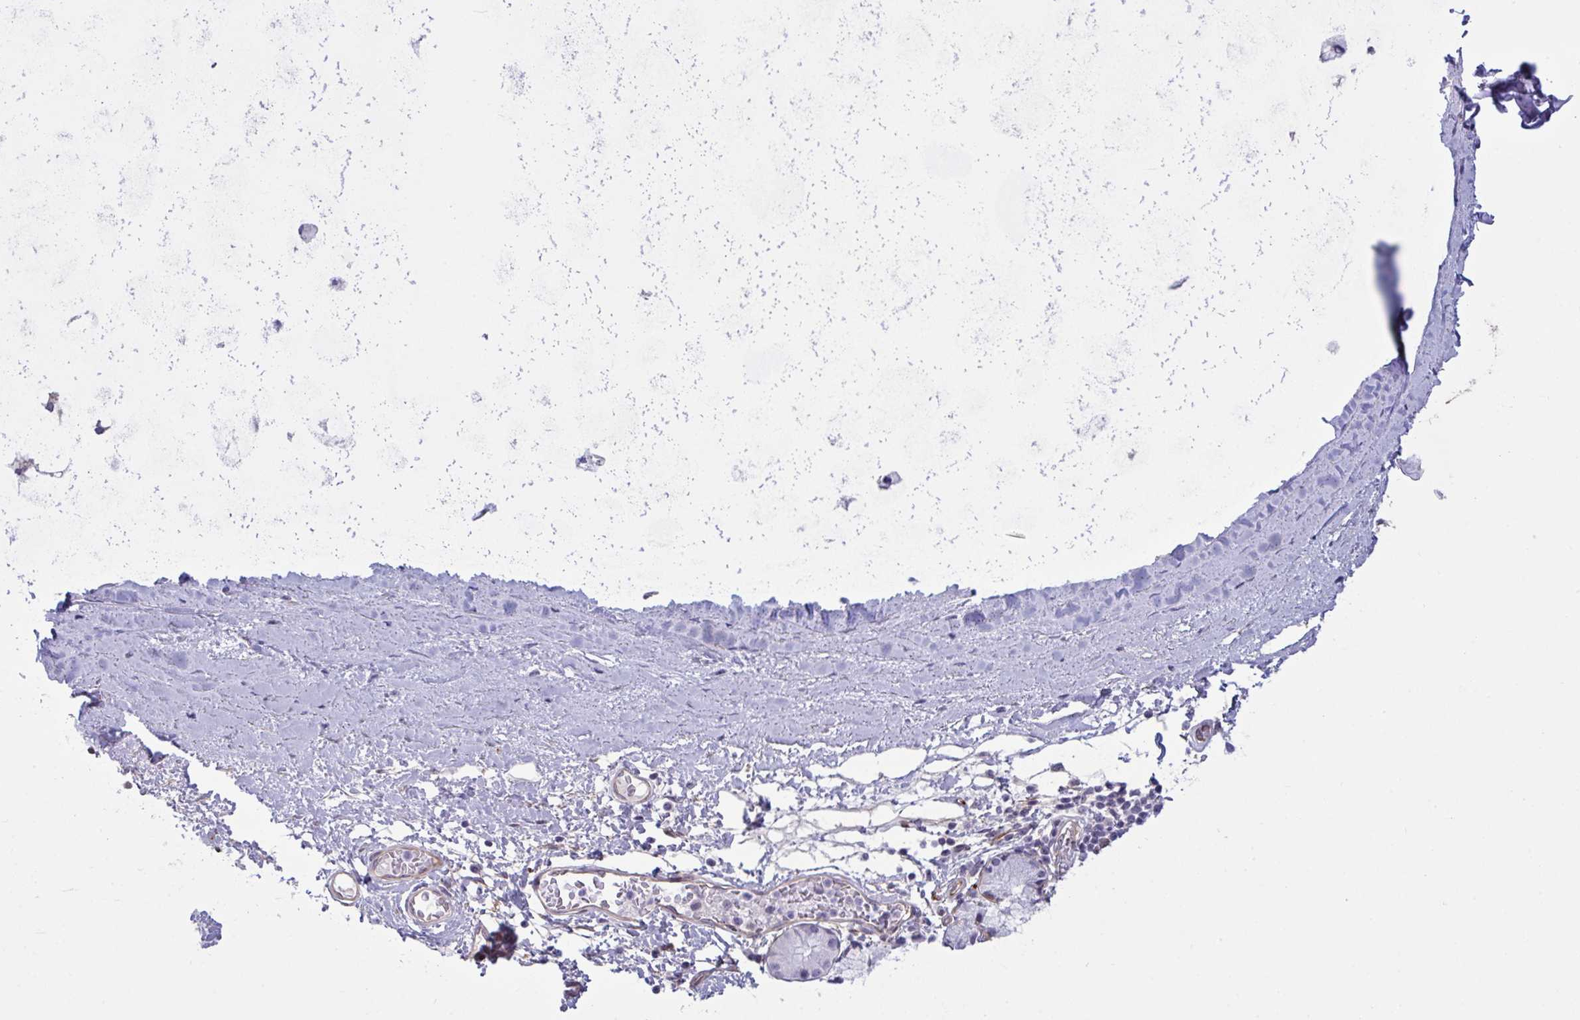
{"staining": {"intensity": "negative", "quantity": "none", "location": "none"}, "tissue": "adipose tissue", "cell_type": "Adipocytes", "image_type": "normal", "snomed": [{"axis": "morphology", "description": "Normal tissue, NOS"}, {"axis": "morphology", "description": "Degeneration, NOS"}, {"axis": "topography", "description": "Cartilage tissue"}, {"axis": "topography", "description": "Lung"}], "caption": "This is an IHC histopathology image of unremarkable human adipose tissue. There is no expression in adipocytes.", "gene": "PRRT4", "patient": {"sex": "female", "age": 61}}